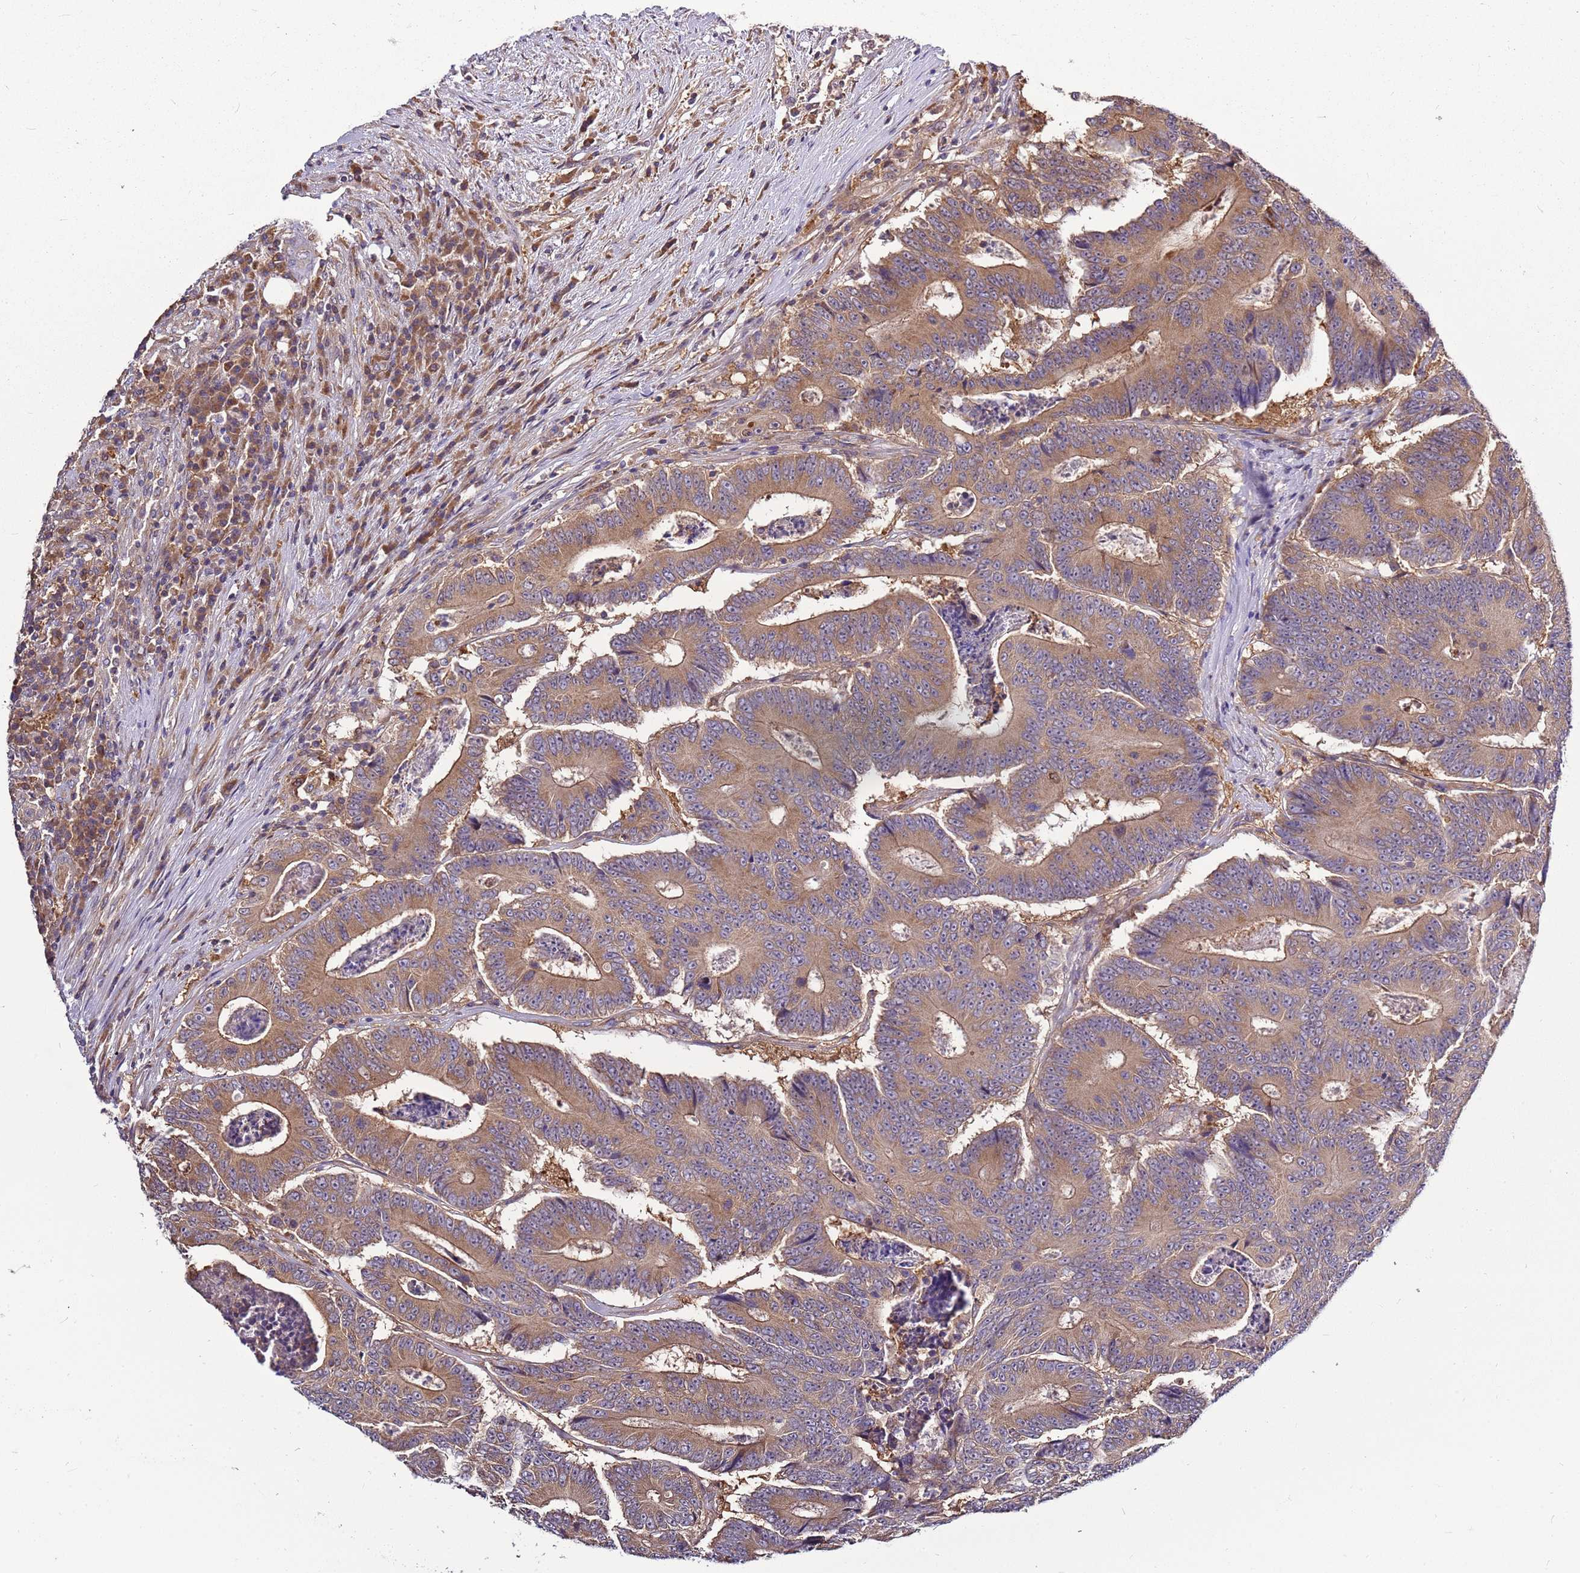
{"staining": {"intensity": "moderate", "quantity": "25%-75%", "location": "cytoplasmic/membranous"}, "tissue": "colorectal cancer", "cell_type": "Tumor cells", "image_type": "cancer", "snomed": [{"axis": "morphology", "description": "Adenocarcinoma, NOS"}, {"axis": "topography", "description": "Colon"}], "caption": "Immunohistochemical staining of adenocarcinoma (colorectal) exhibits medium levels of moderate cytoplasmic/membranous protein staining in approximately 25%-75% of tumor cells.", "gene": "ATXN2L", "patient": {"sex": "male", "age": 83}}